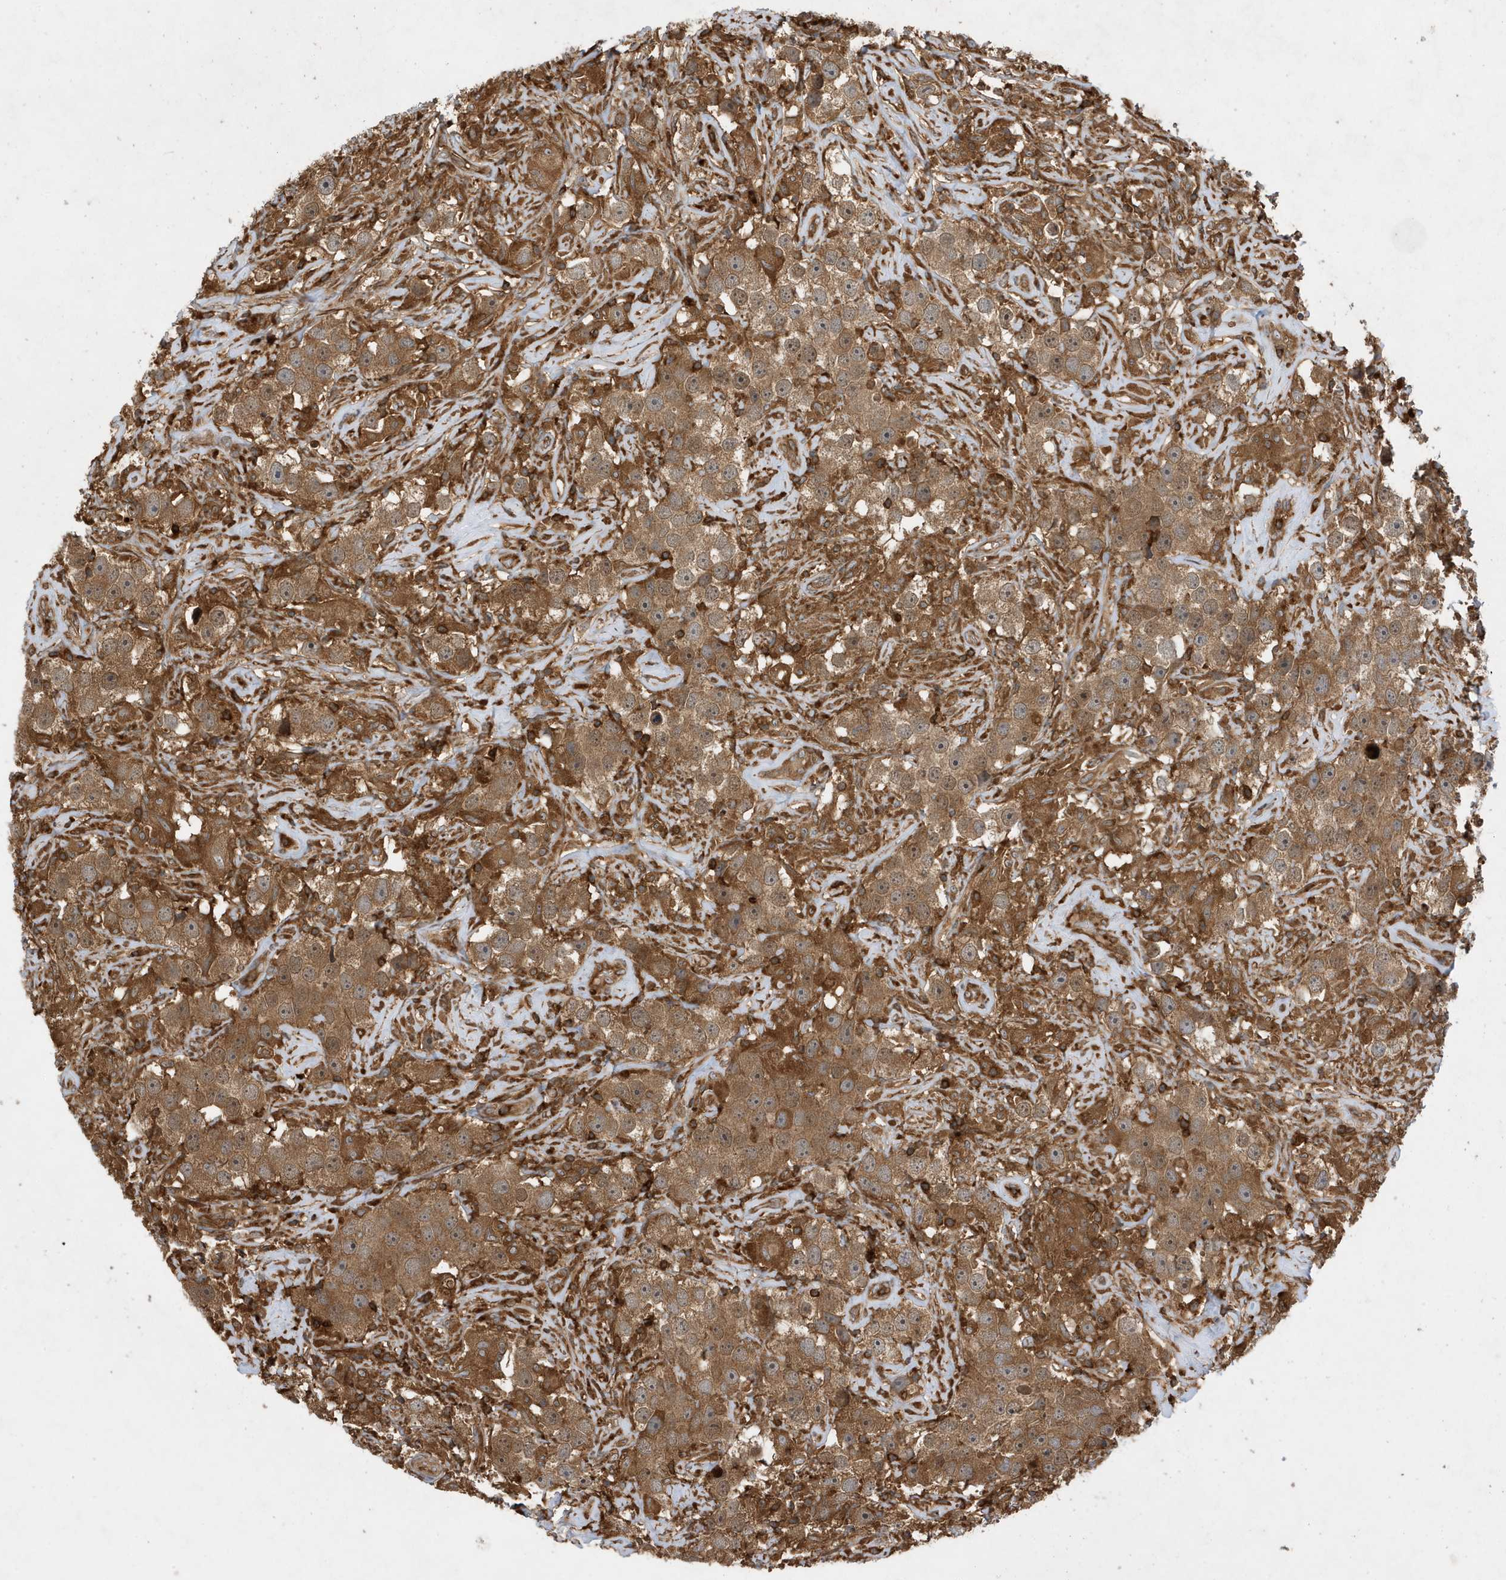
{"staining": {"intensity": "strong", "quantity": ">75%", "location": "cytoplasmic/membranous"}, "tissue": "testis cancer", "cell_type": "Tumor cells", "image_type": "cancer", "snomed": [{"axis": "morphology", "description": "Seminoma, NOS"}, {"axis": "topography", "description": "Testis"}], "caption": "Human testis cancer (seminoma) stained for a protein (brown) exhibits strong cytoplasmic/membranous positive staining in about >75% of tumor cells.", "gene": "LAPTM4A", "patient": {"sex": "male", "age": 49}}